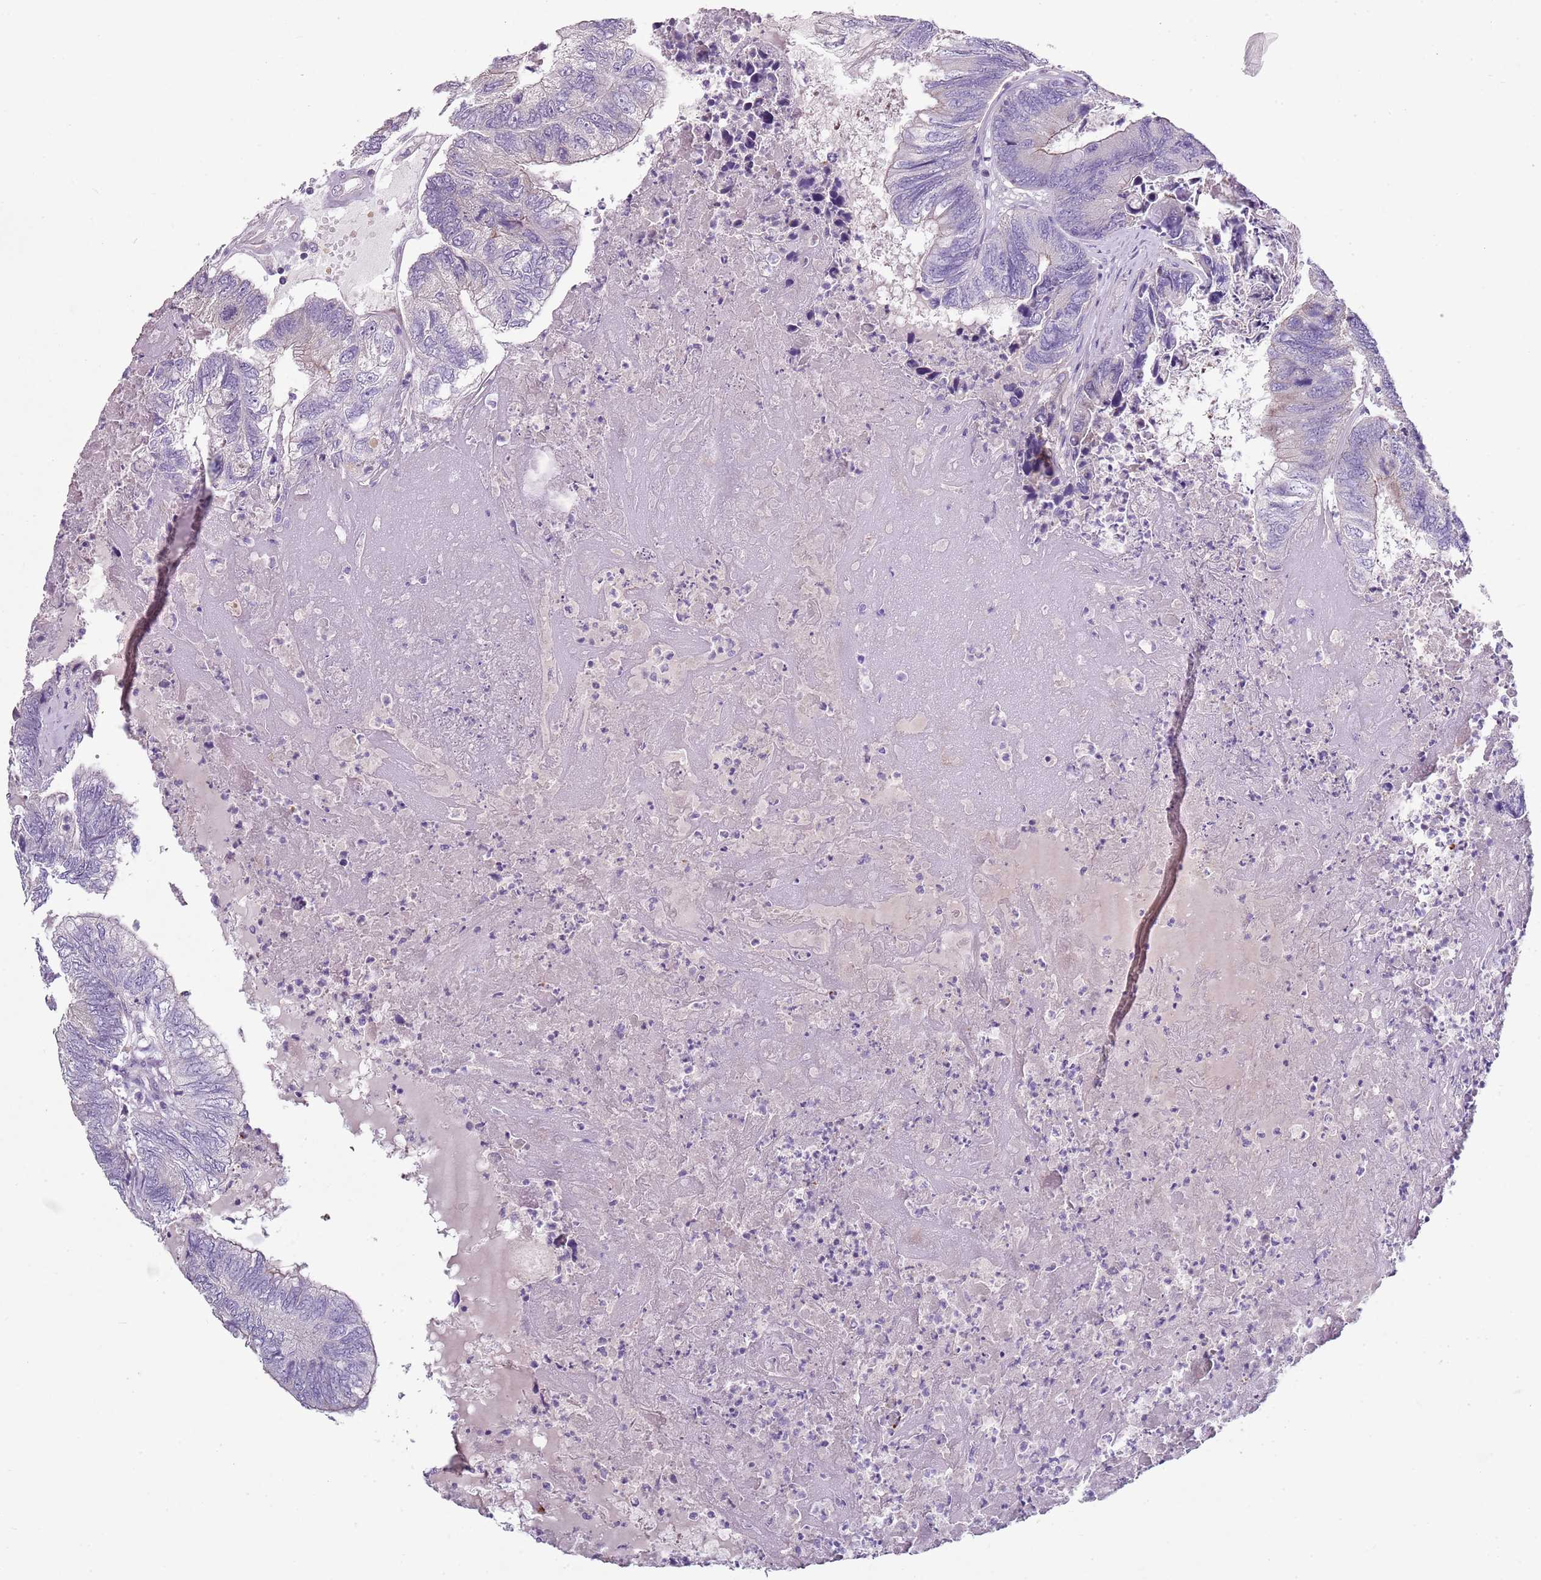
{"staining": {"intensity": "negative", "quantity": "none", "location": "none"}, "tissue": "colorectal cancer", "cell_type": "Tumor cells", "image_type": "cancer", "snomed": [{"axis": "morphology", "description": "Adenocarcinoma, NOS"}, {"axis": "topography", "description": "Colon"}], "caption": "Micrograph shows no significant protein staining in tumor cells of colorectal cancer.", "gene": "ZNF583", "patient": {"sex": "female", "age": 67}}